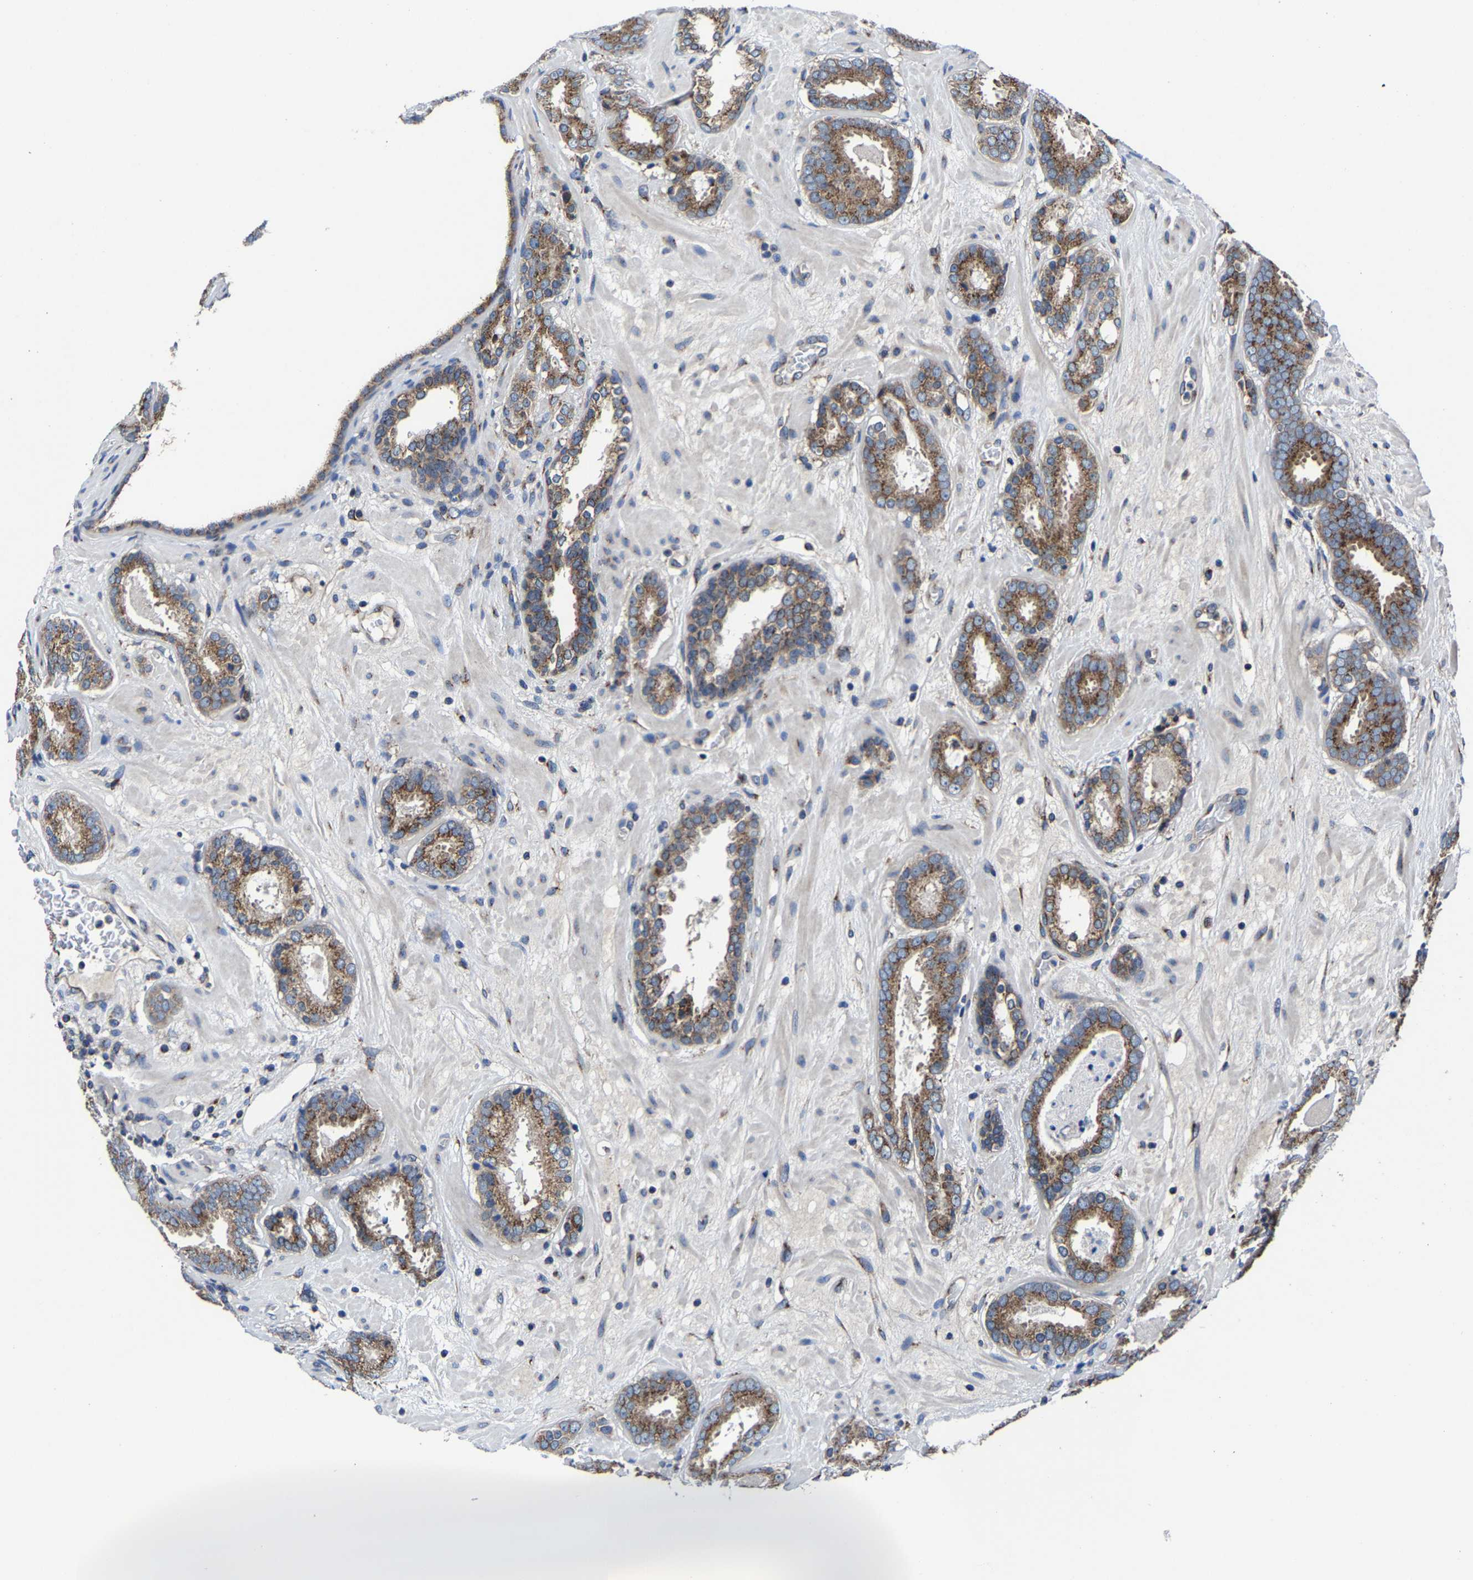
{"staining": {"intensity": "moderate", "quantity": ">75%", "location": "cytoplasmic/membranous"}, "tissue": "prostate cancer", "cell_type": "Tumor cells", "image_type": "cancer", "snomed": [{"axis": "morphology", "description": "Adenocarcinoma, Low grade"}, {"axis": "topography", "description": "Prostate"}], "caption": "The immunohistochemical stain shows moderate cytoplasmic/membranous expression in tumor cells of prostate low-grade adenocarcinoma tissue.", "gene": "EBAG9", "patient": {"sex": "male", "age": 69}}